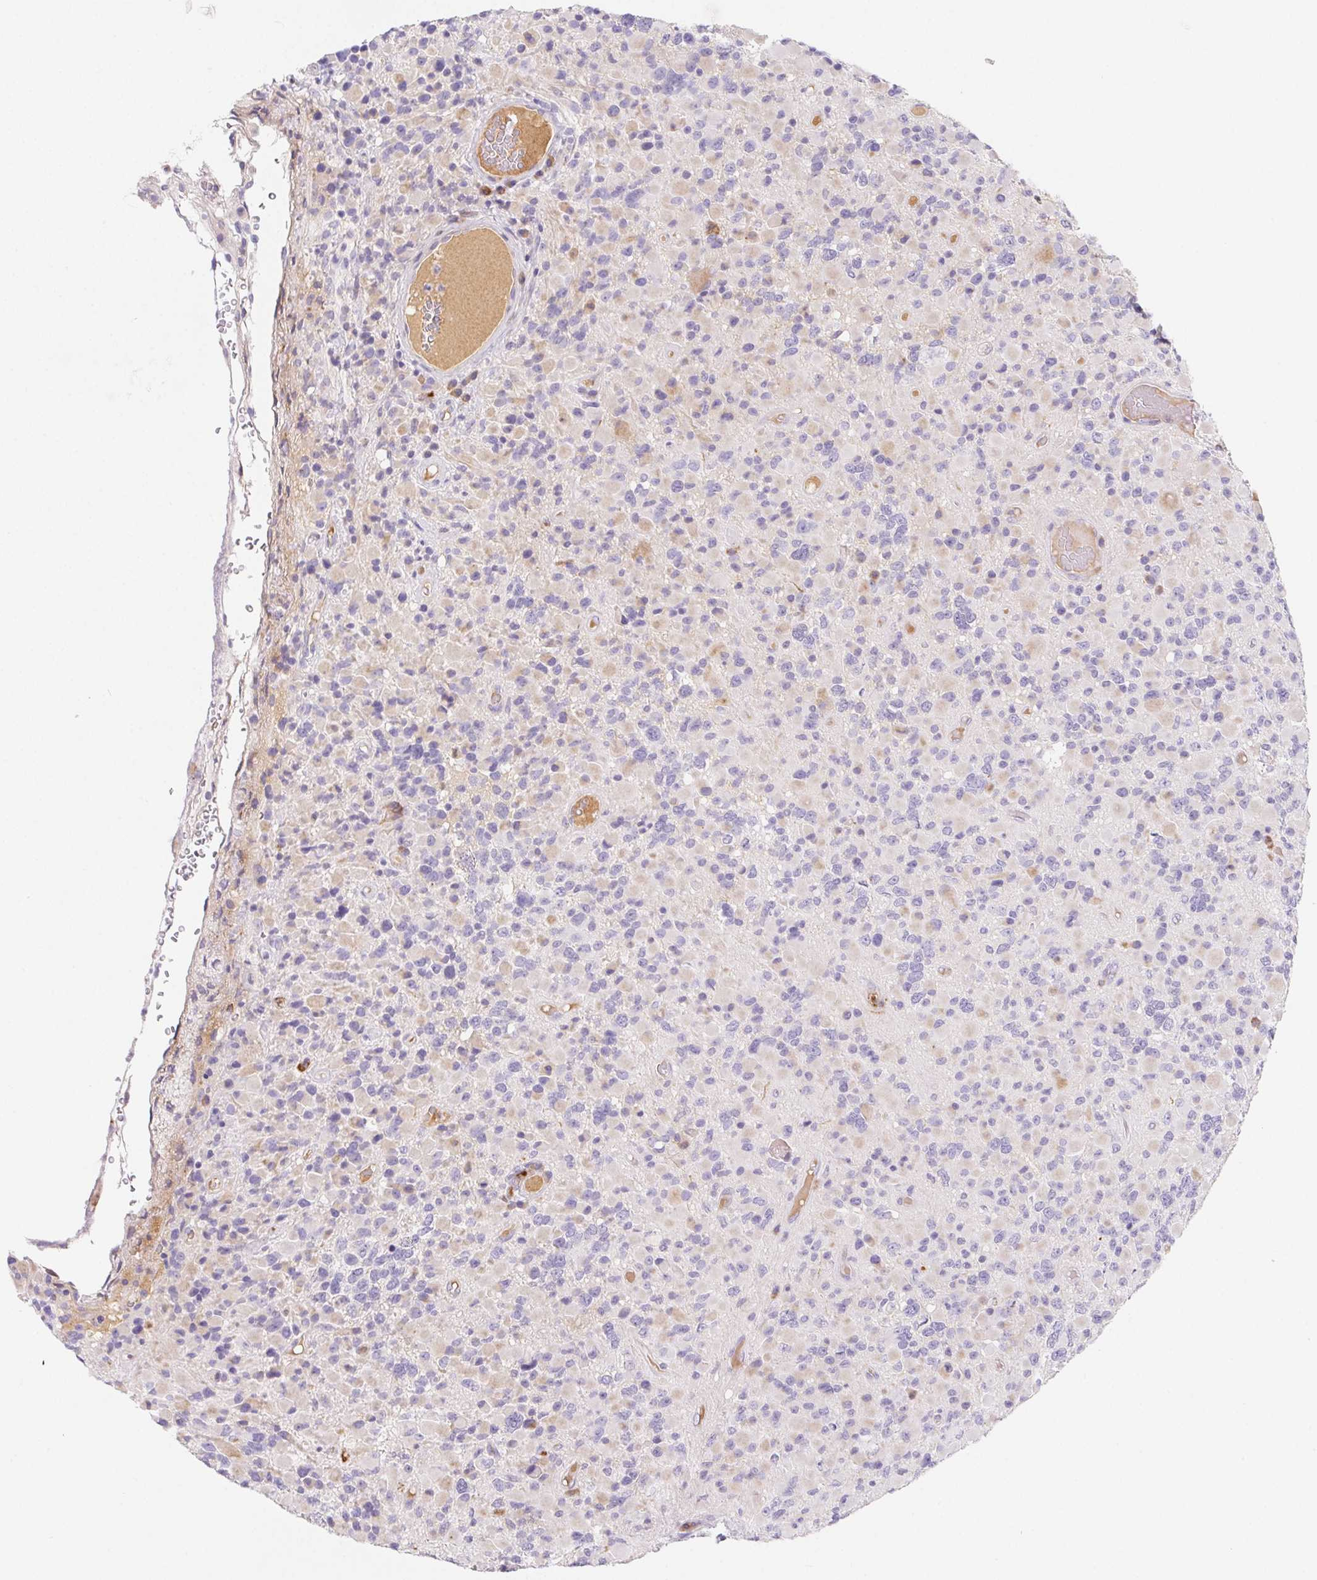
{"staining": {"intensity": "negative", "quantity": "none", "location": "none"}, "tissue": "glioma", "cell_type": "Tumor cells", "image_type": "cancer", "snomed": [{"axis": "morphology", "description": "Glioma, malignant, High grade"}, {"axis": "topography", "description": "Brain"}], "caption": "Protein analysis of malignant glioma (high-grade) reveals no significant expression in tumor cells.", "gene": "ITIH2", "patient": {"sex": "female", "age": 40}}